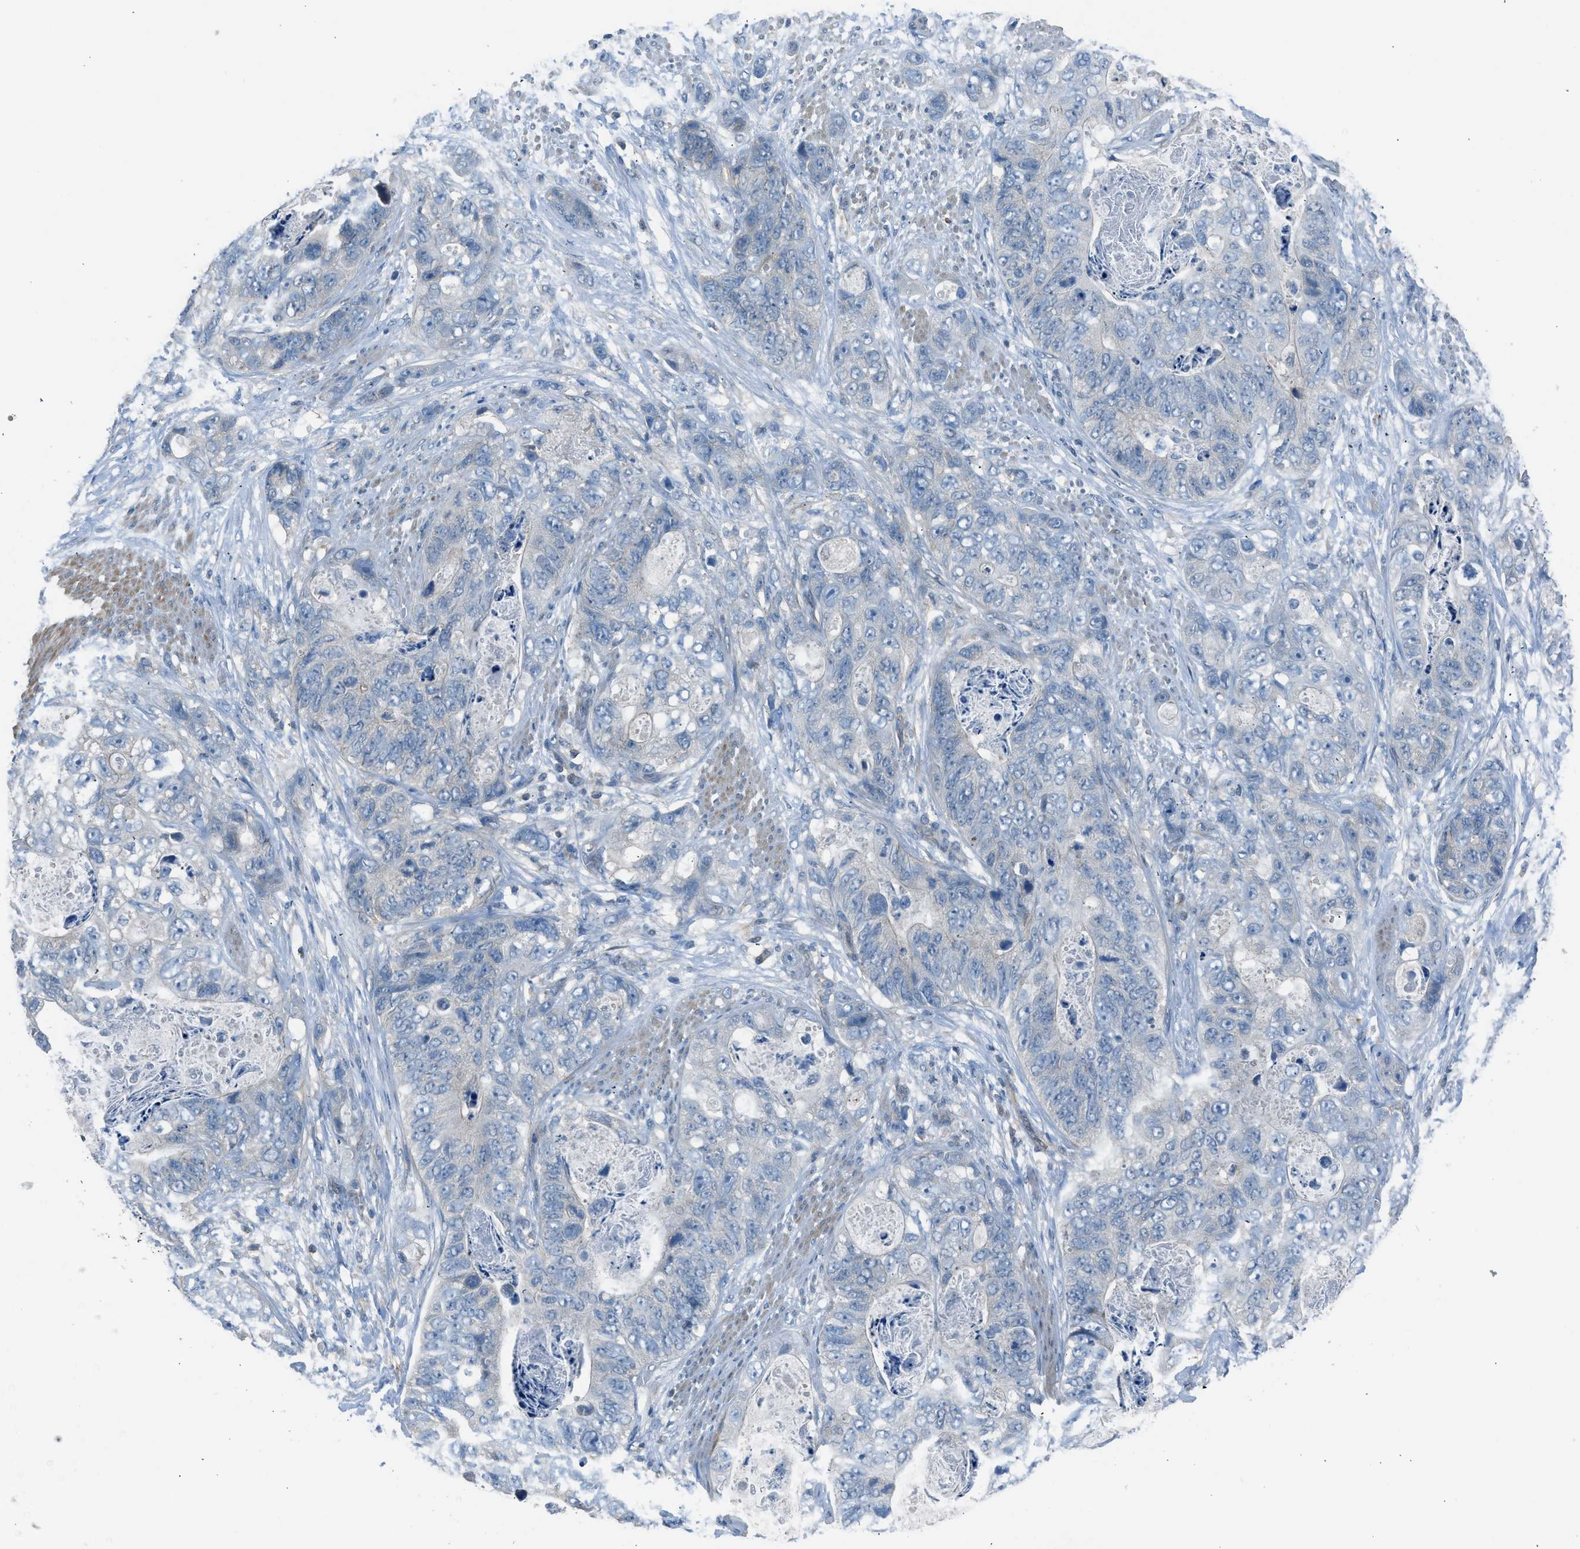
{"staining": {"intensity": "negative", "quantity": "none", "location": "none"}, "tissue": "stomach cancer", "cell_type": "Tumor cells", "image_type": "cancer", "snomed": [{"axis": "morphology", "description": "Adenocarcinoma, NOS"}, {"axis": "topography", "description": "Stomach"}], "caption": "The micrograph reveals no significant expression in tumor cells of stomach cancer (adenocarcinoma).", "gene": "LMLN", "patient": {"sex": "female", "age": 89}}